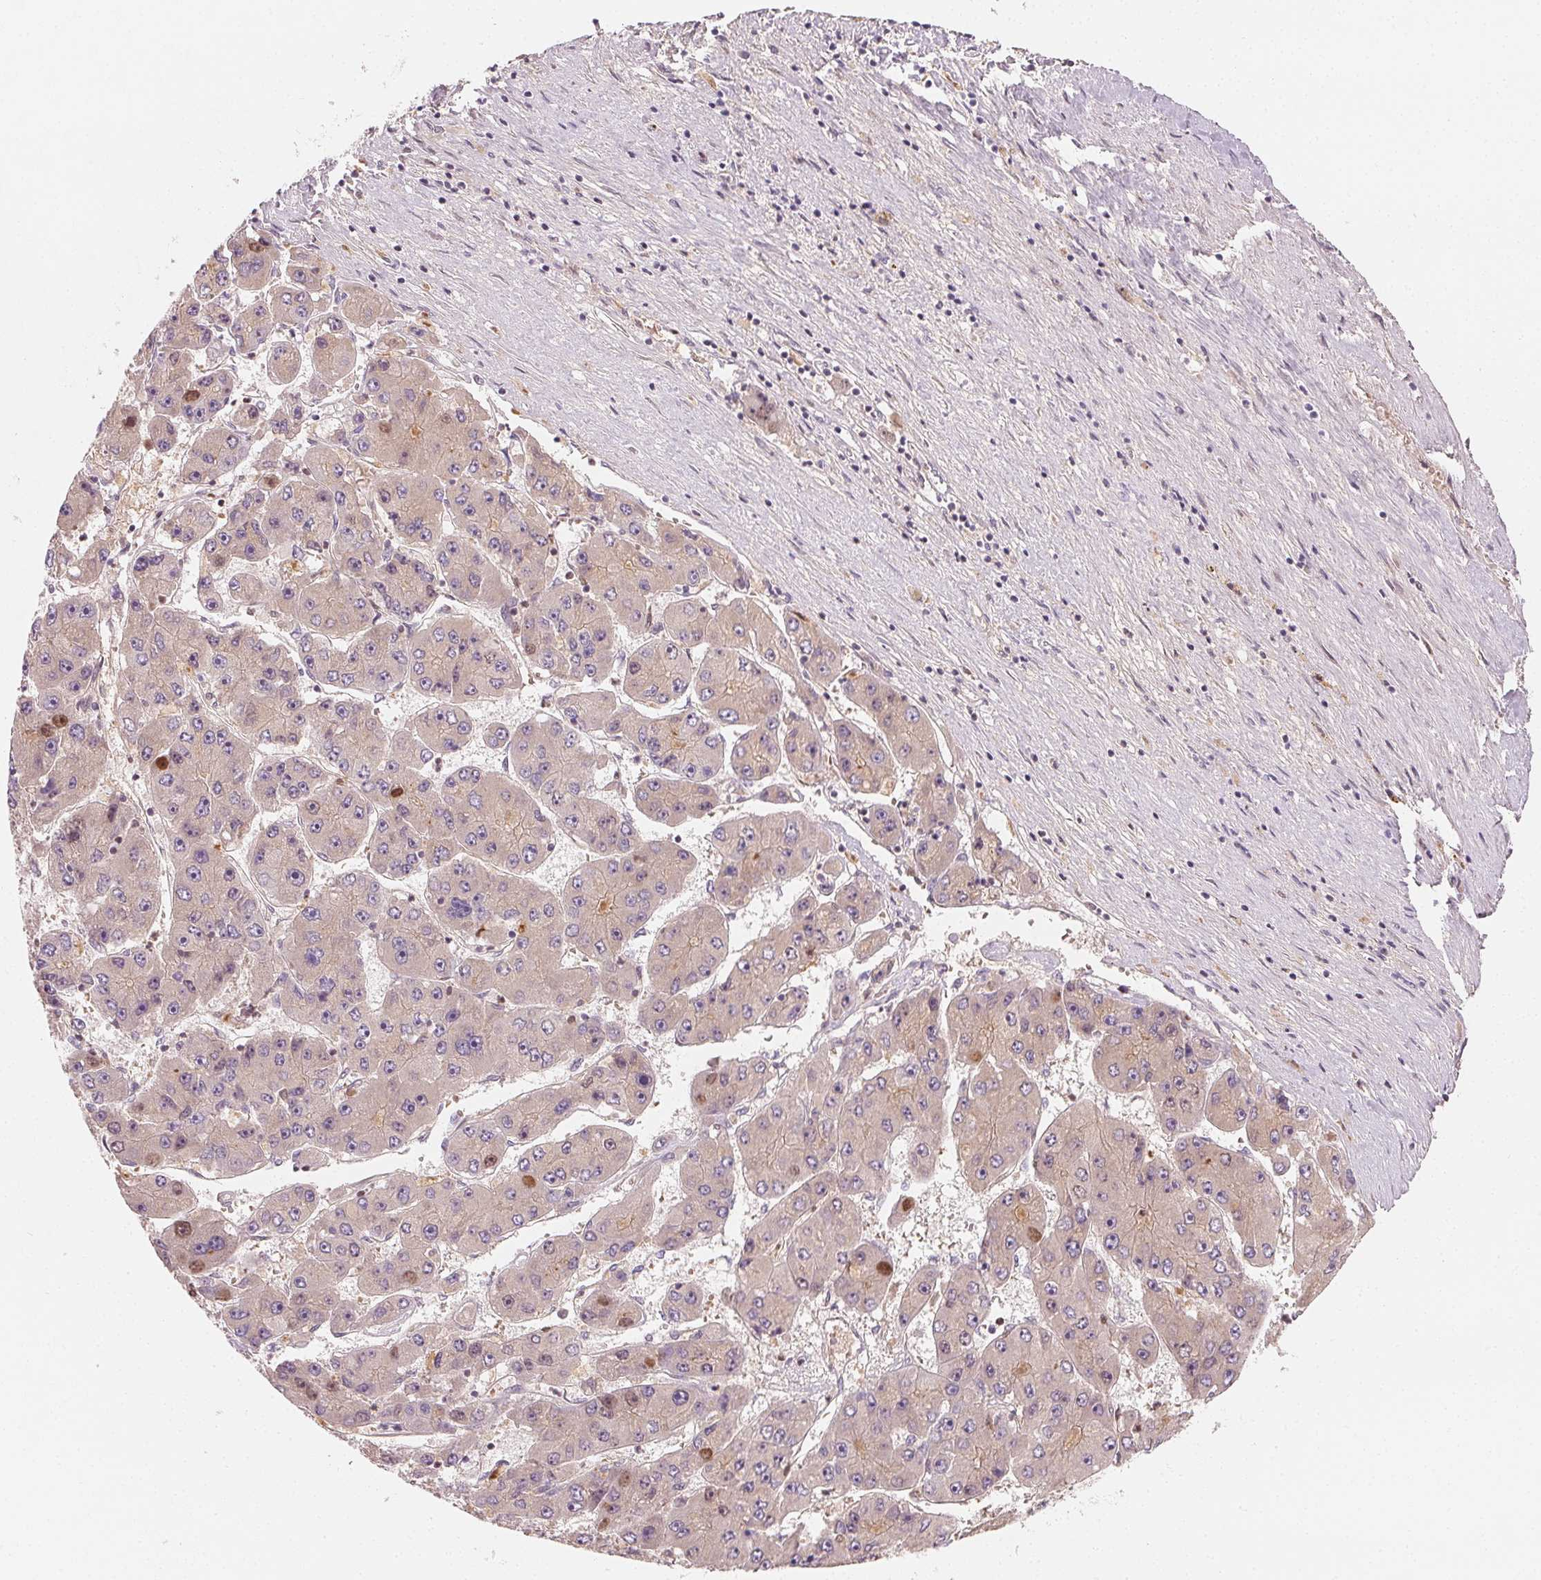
{"staining": {"intensity": "moderate", "quantity": "<25%", "location": "nuclear"}, "tissue": "liver cancer", "cell_type": "Tumor cells", "image_type": "cancer", "snomed": [{"axis": "morphology", "description": "Carcinoma, Hepatocellular, NOS"}, {"axis": "topography", "description": "Liver"}], "caption": "Liver hepatocellular carcinoma tissue reveals moderate nuclear staining in approximately <25% of tumor cells The staining was performed using DAB, with brown indicating positive protein expression. Nuclei are stained blue with hematoxylin.", "gene": "AFM", "patient": {"sex": "female", "age": 61}}